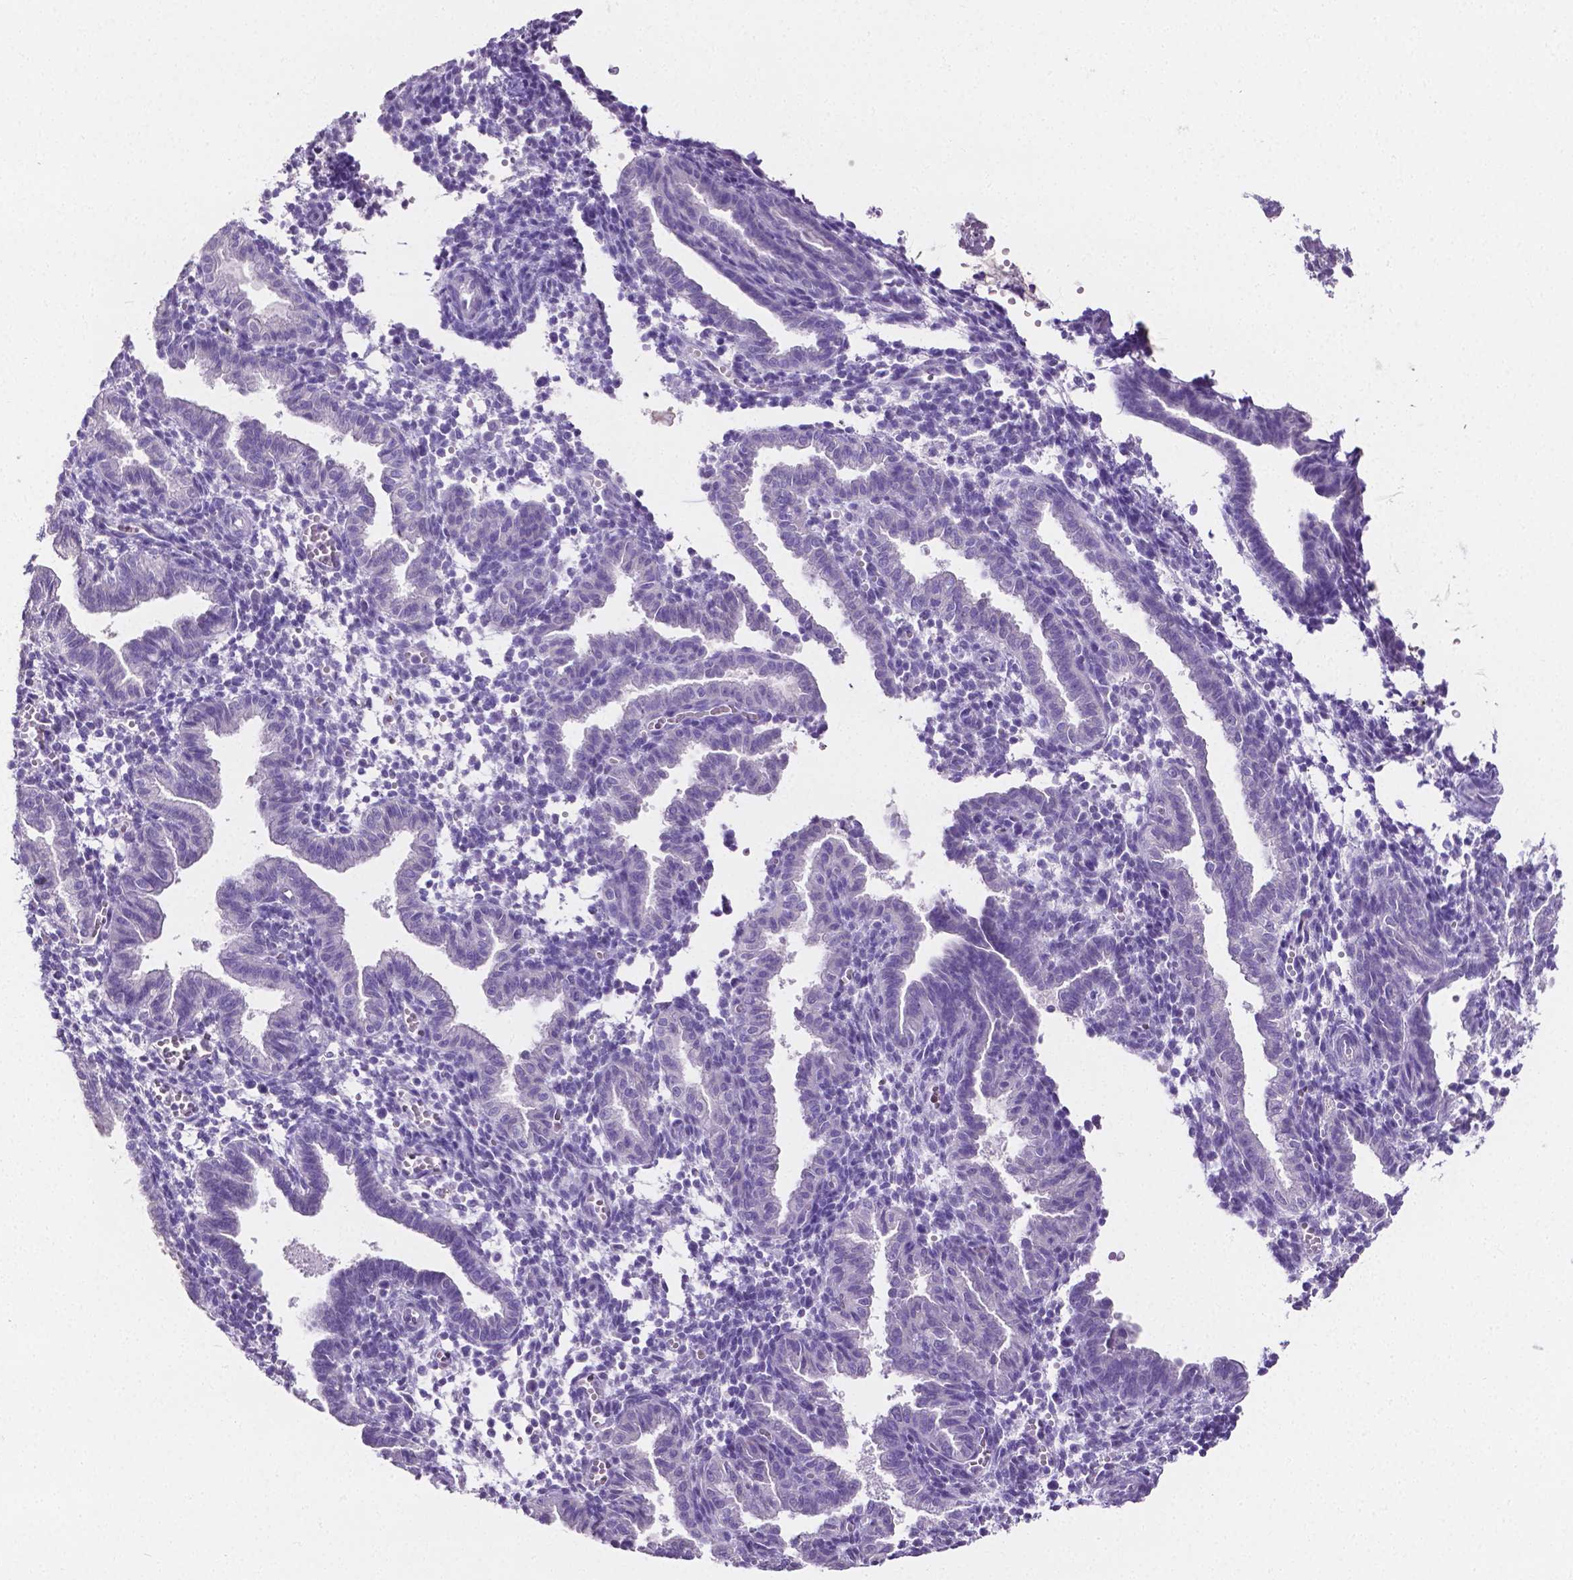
{"staining": {"intensity": "negative", "quantity": "none", "location": "none"}, "tissue": "endometrium", "cell_type": "Cells in endometrial stroma", "image_type": "normal", "snomed": [{"axis": "morphology", "description": "Normal tissue, NOS"}, {"axis": "topography", "description": "Endometrium"}], "caption": "The IHC histopathology image has no significant staining in cells in endometrial stroma of endometrium. Nuclei are stained in blue.", "gene": "SLC22A2", "patient": {"sex": "female", "age": 37}}